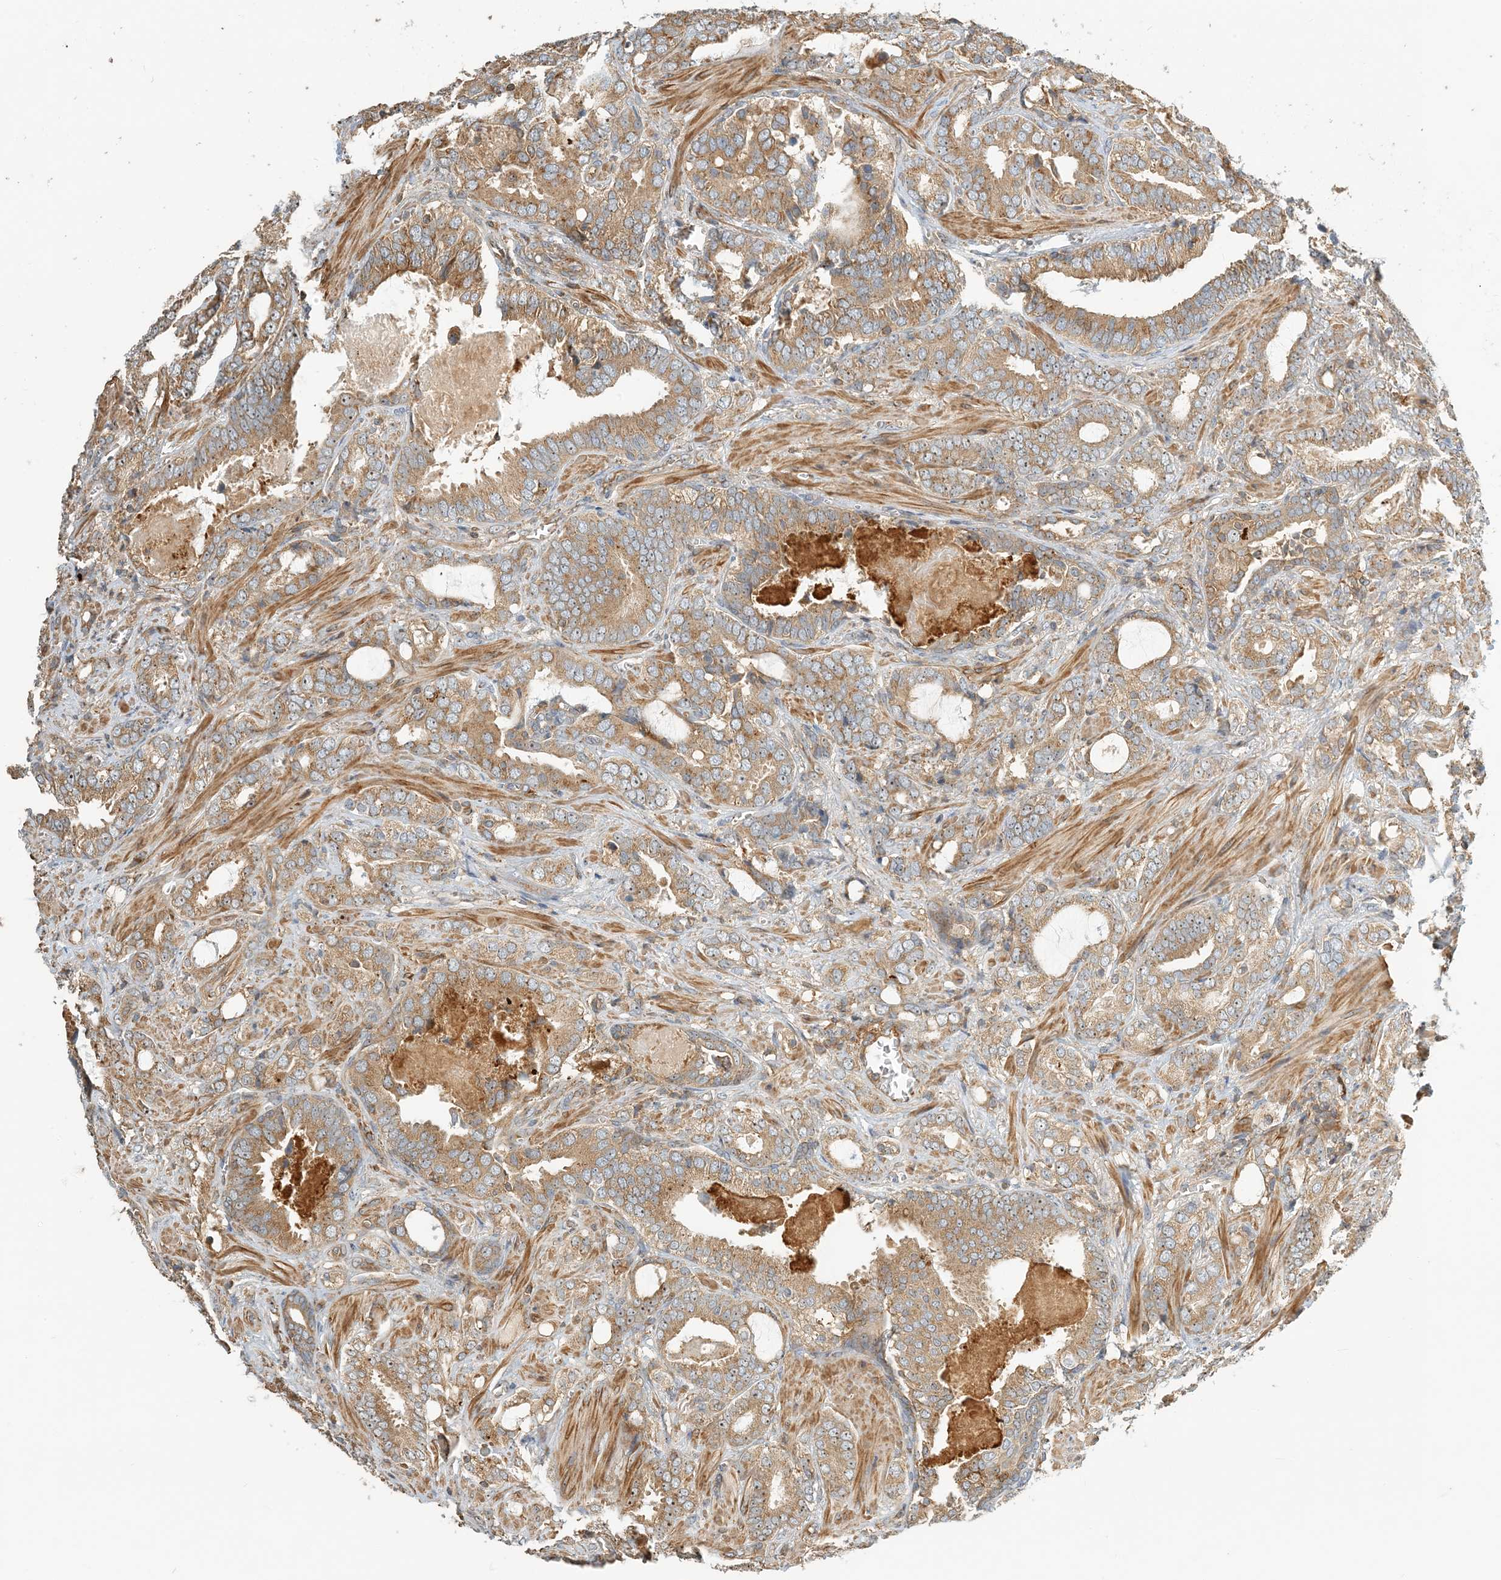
{"staining": {"intensity": "moderate", "quantity": ">75%", "location": "cytoplasmic/membranous"}, "tissue": "prostate cancer", "cell_type": "Tumor cells", "image_type": "cancer", "snomed": [{"axis": "morphology", "description": "Adenocarcinoma, High grade"}, {"axis": "topography", "description": "Prostate and seminal vesicle, NOS"}], "caption": "Immunohistochemical staining of human prostate high-grade adenocarcinoma reveals medium levels of moderate cytoplasmic/membranous staining in about >75% of tumor cells.", "gene": "COLEC11", "patient": {"sex": "male", "age": 67}}